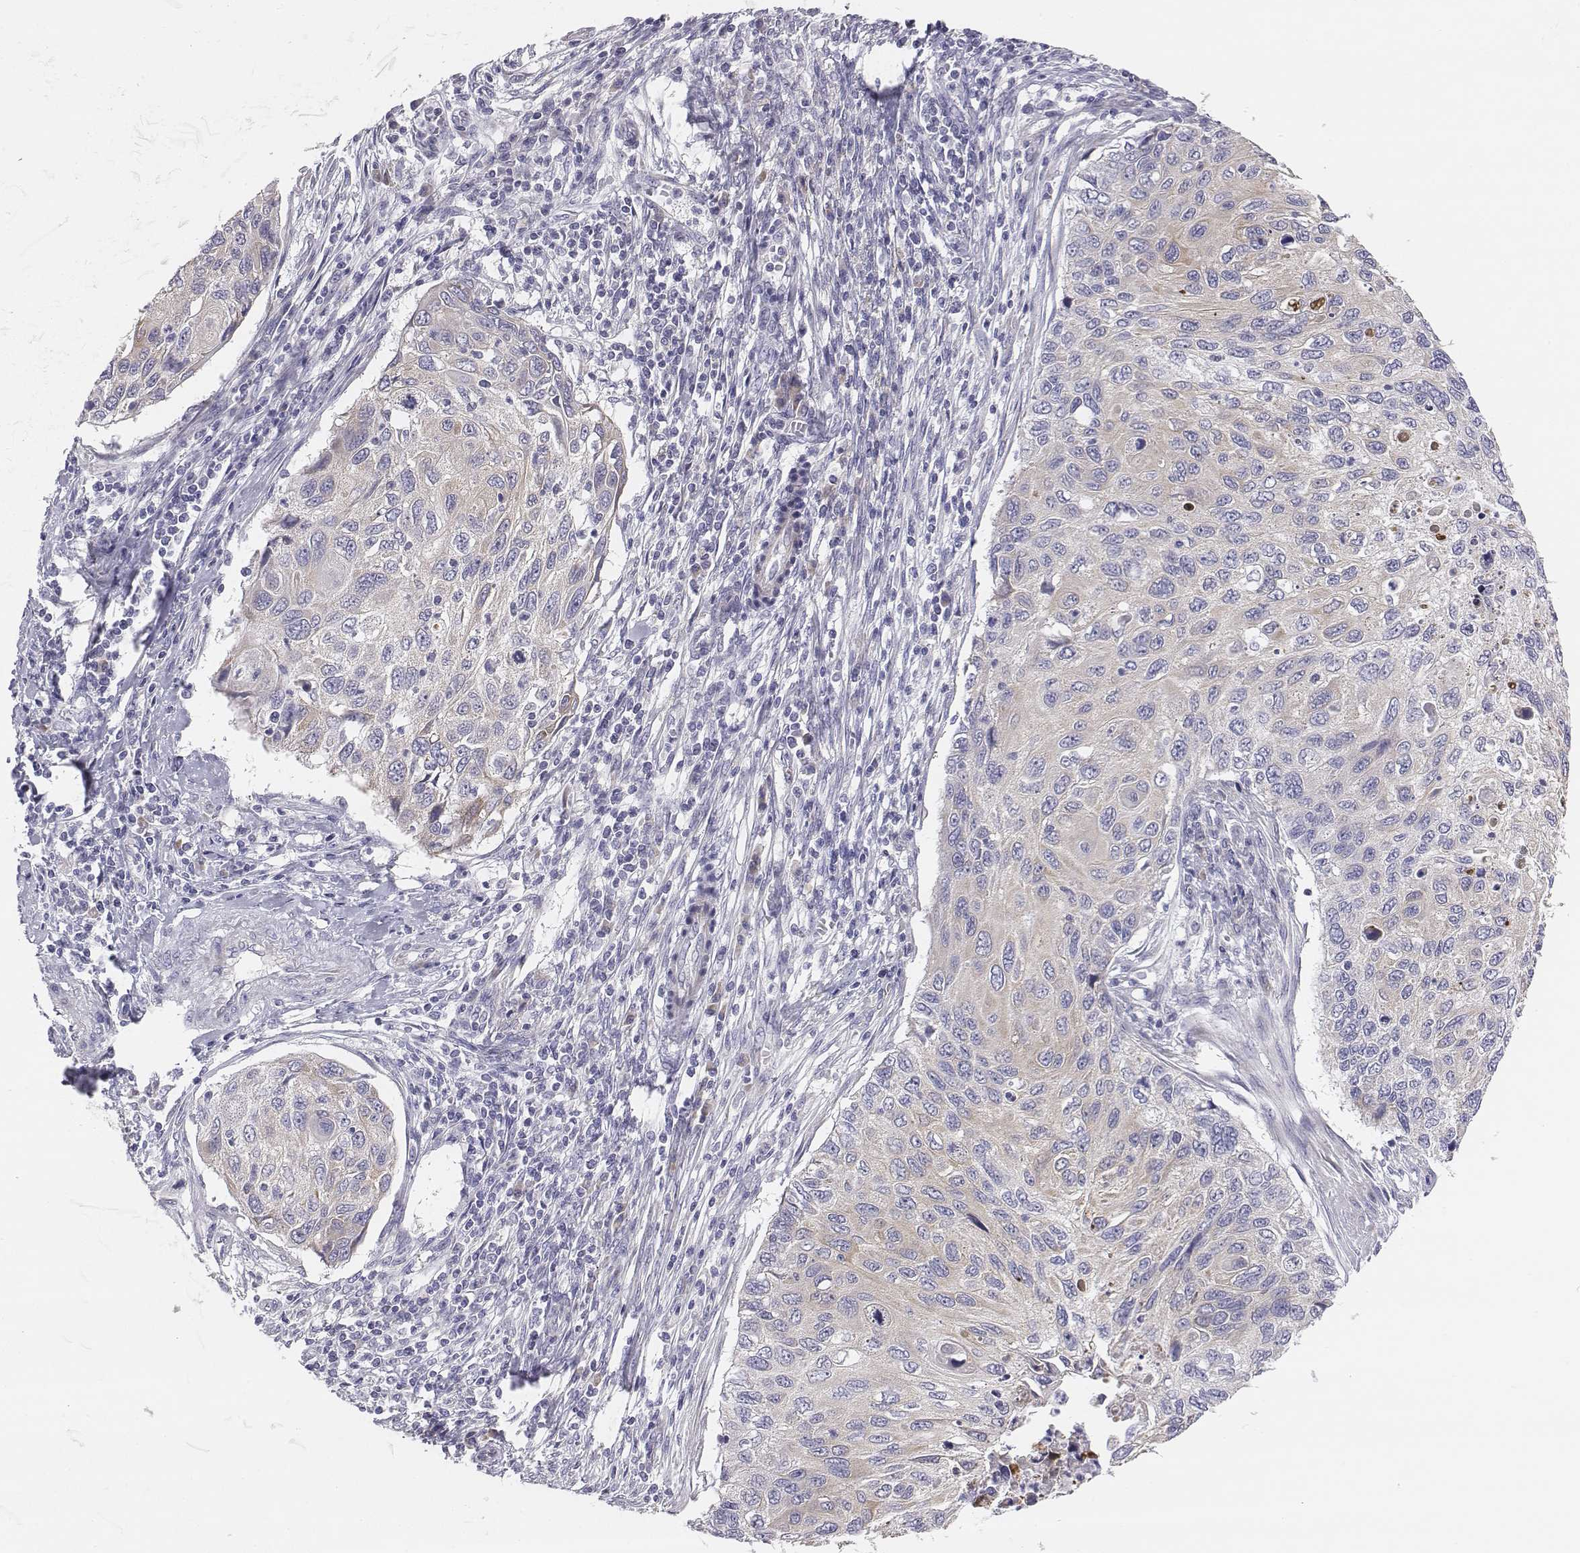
{"staining": {"intensity": "negative", "quantity": "none", "location": "none"}, "tissue": "cervical cancer", "cell_type": "Tumor cells", "image_type": "cancer", "snomed": [{"axis": "morphology", "description": "Squamous cell carcinoma, NOS"}, {"axis": "topography", "description": "Cervix"}], "caption": "IHC of human cervical cancer shows no staining in tumor cells.", "gene": "CHST14", "patient": {"sex": "female", "age": 70}}